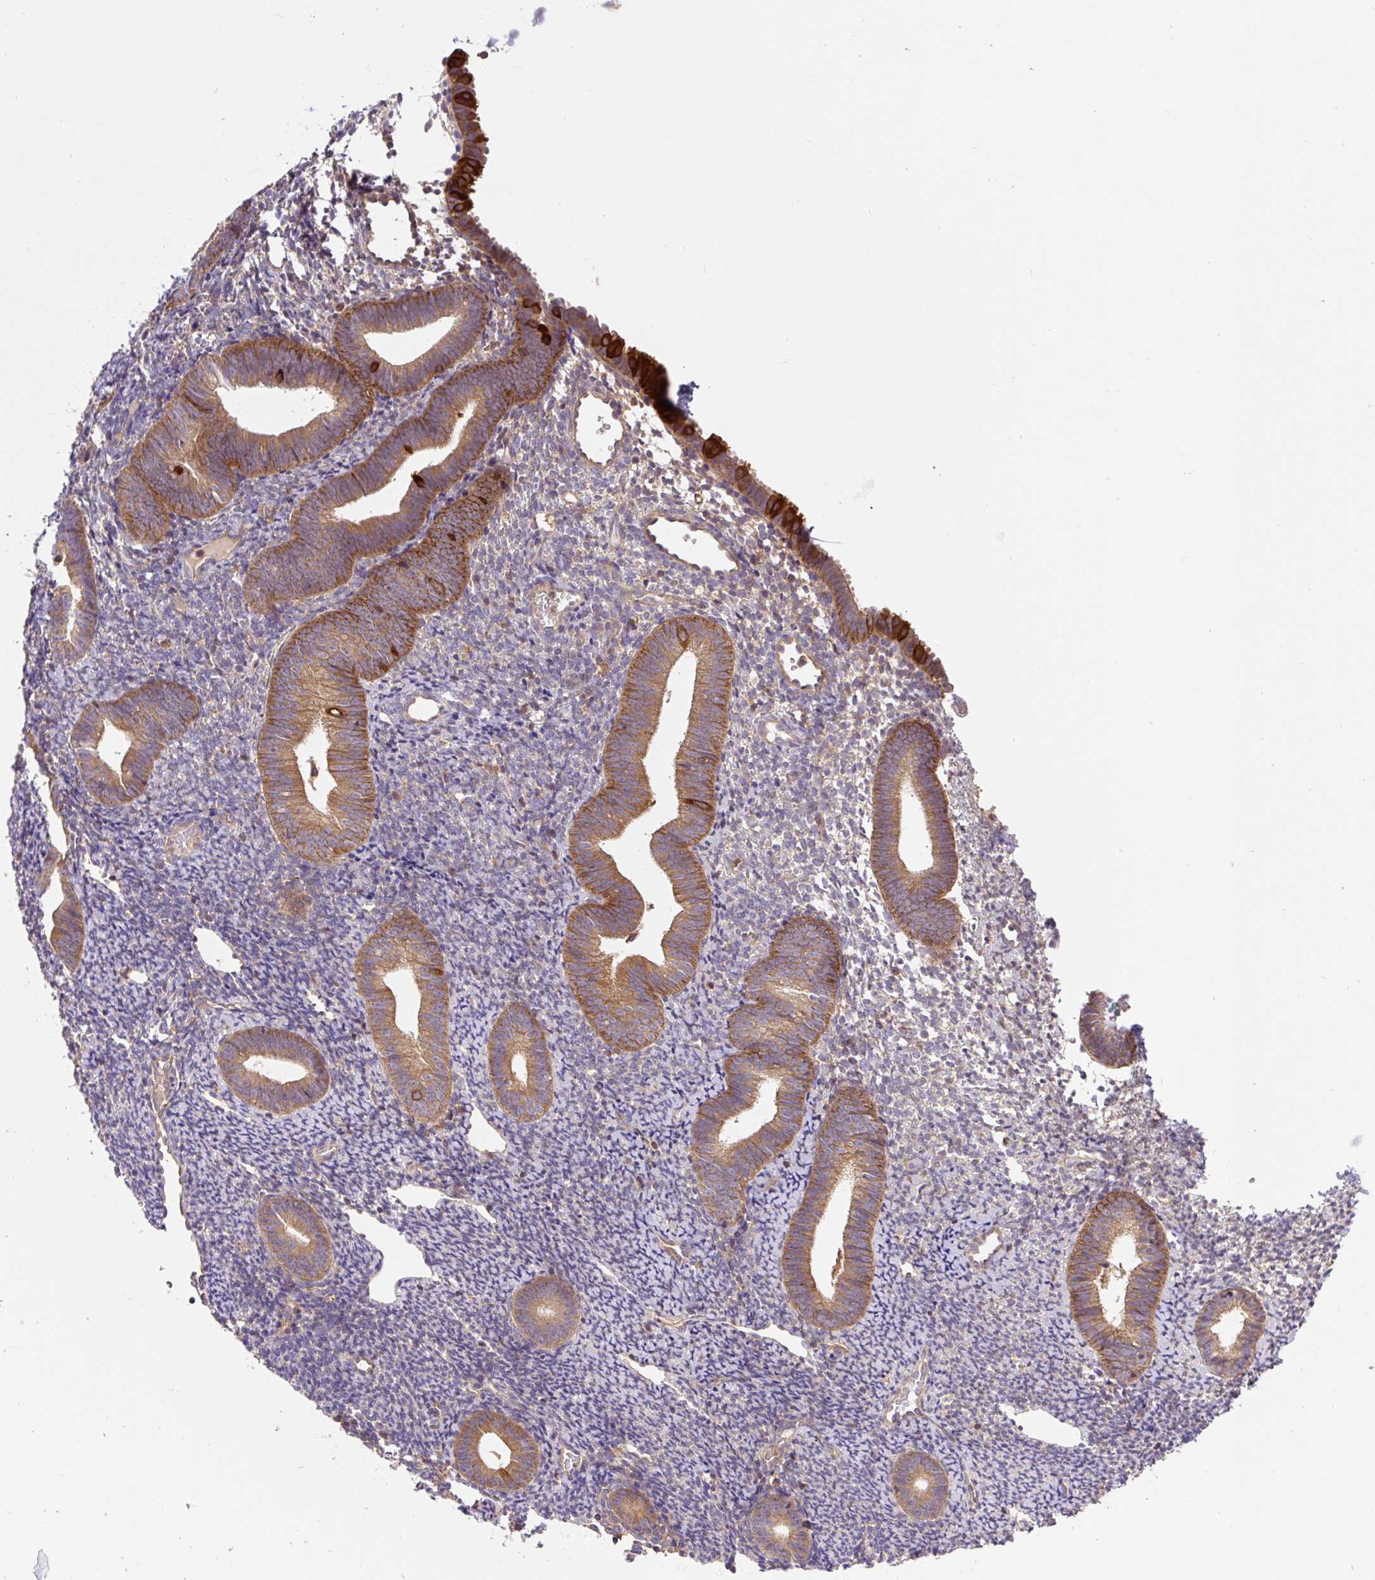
{"staining": {"intensity": "negative", "quantity": "none", "location": "none"}, "tissue": "endometrium", "cell_type": "Cells in endometrial stroma", "image_type": "normal", "snomed": [{"axis": "morphology", "description": "Normal tissue, NOS"}, {"axis": "topography", "description": "Endometrium"}], "caption": "Image shows no protein staining in cells in endometrial stroma of benign endometrium. (DAB (3,3'-diaminobenzidine) immunohistochemistry with hematoxylin counter stain).", "gene": "CCDC28A", "patient": {"sex": "female", "age": 39}}